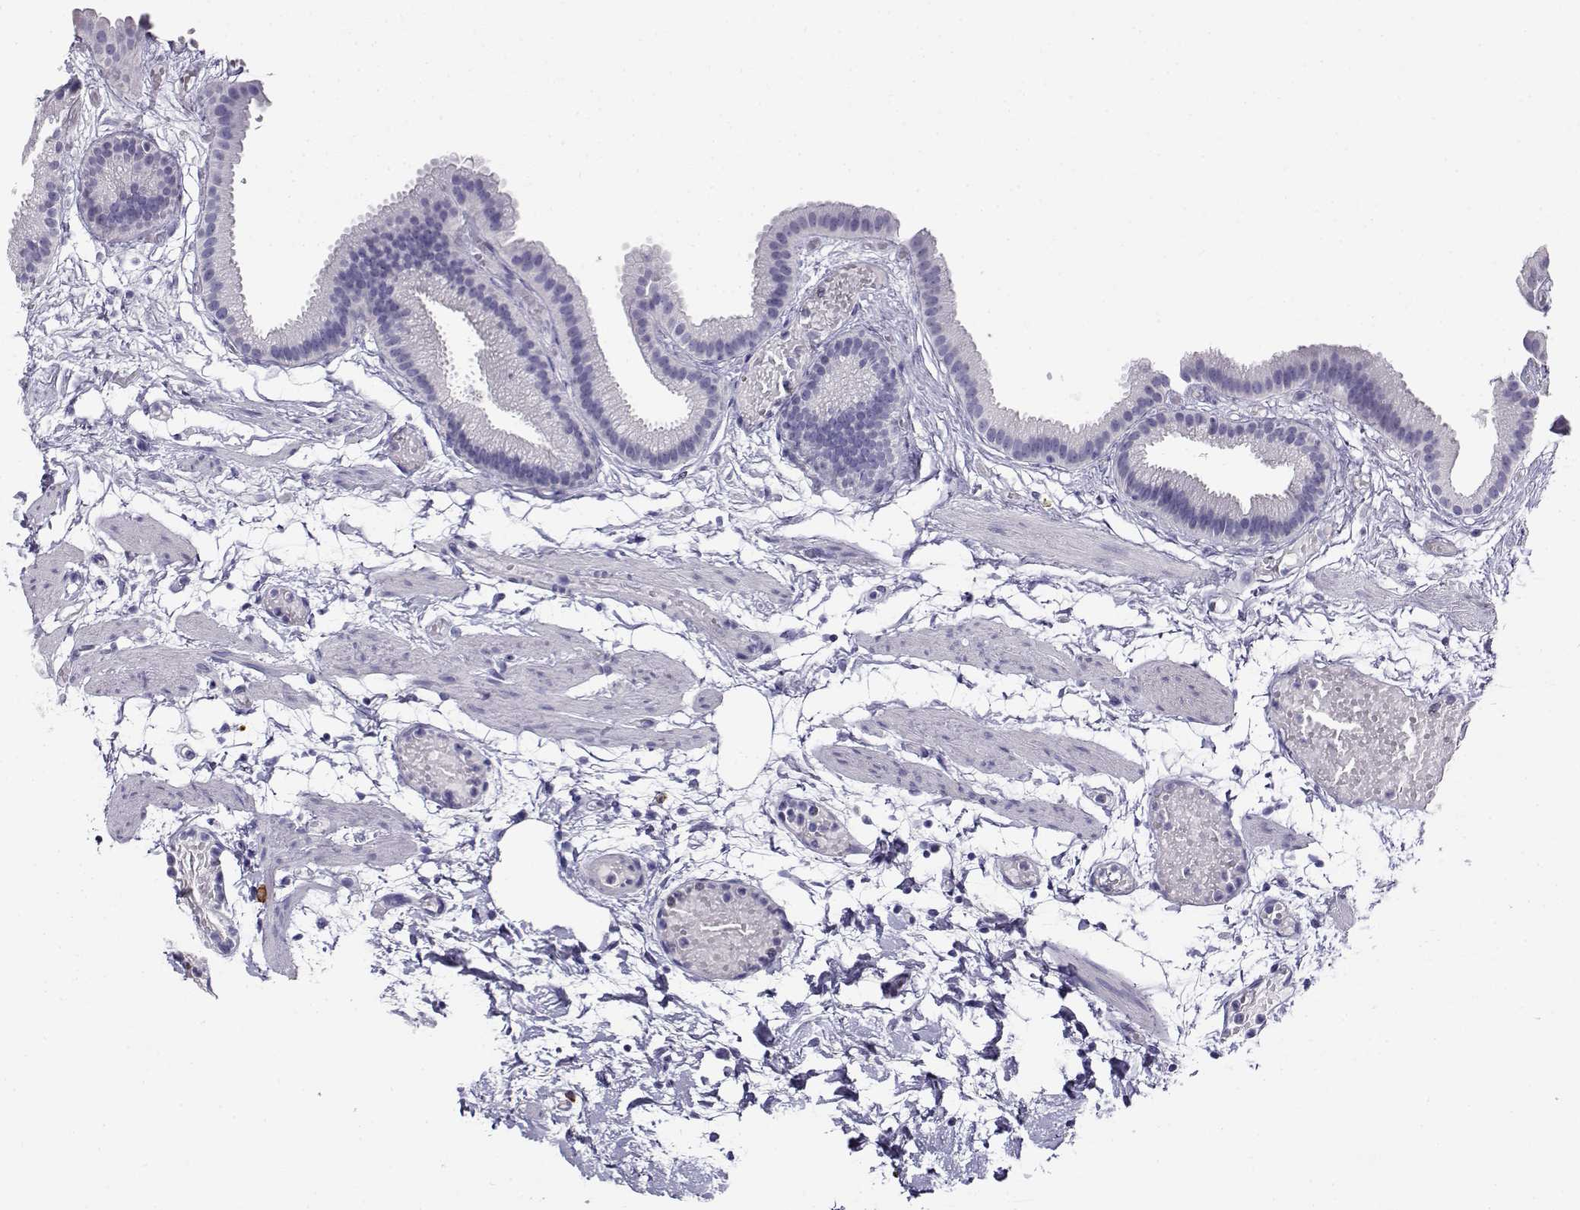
{"staining": {"intensity": "negative", "quantity": "none", "location": "none"}, "tissue": "gallbladder", "cell_type": "Glandular cells", "image_type": "normal", "snomed": [{"axis": "morphology", "description": "Normal tissue, NOS"}, {"axis": "topography", "description": "Gallbladder"}], "caption": "Human gallbladder stained for a protein using IHC displays no expression in glandular cells.", "gene": "CABS1", "patient": {"sex": "female", "age": 45}}